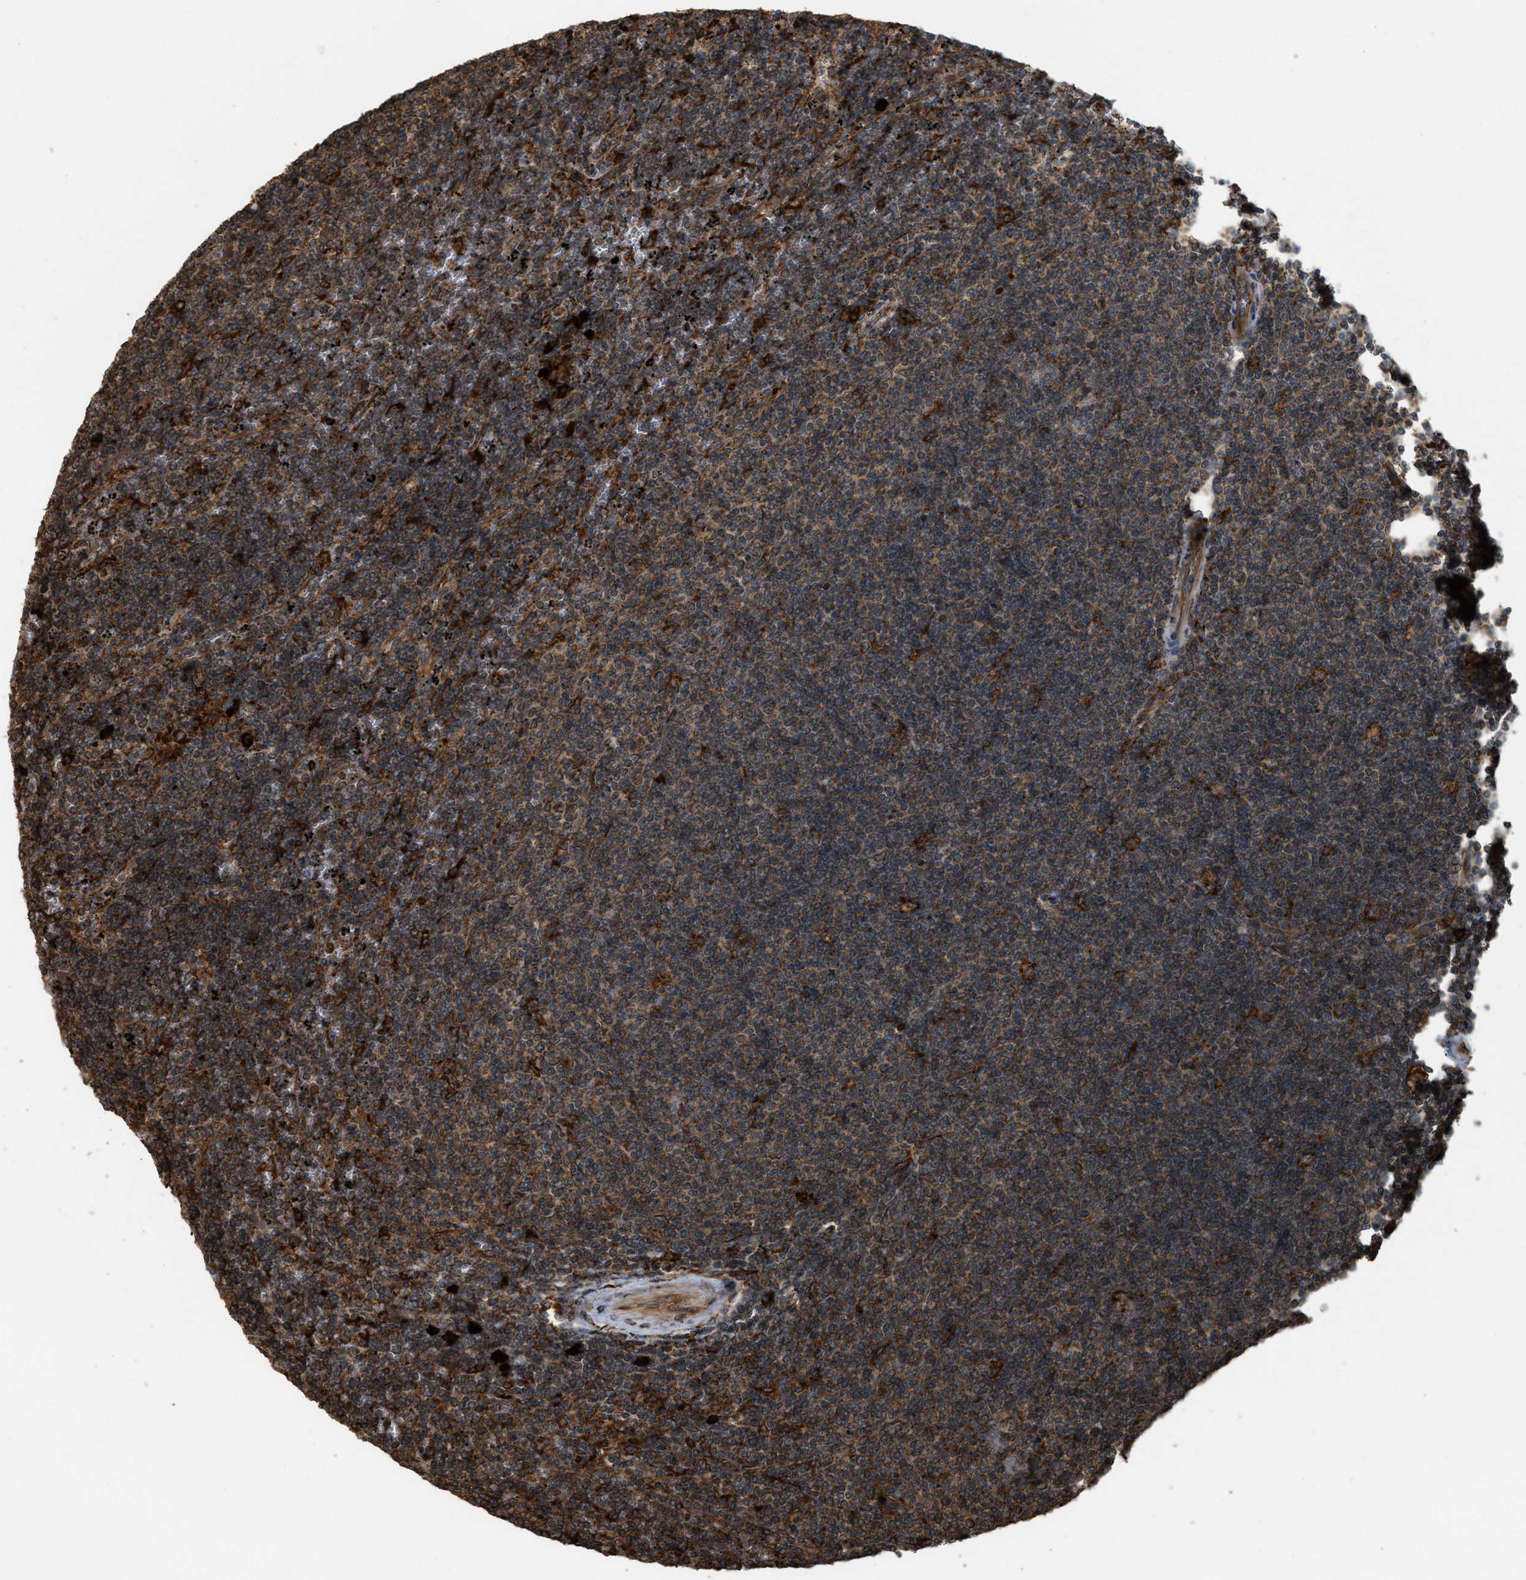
{"staining": {"intensity": "moderate", "quantity": ">75%", "location": "cytoplasmic/membranous"}, "tissue": "lymphoma", "cell_type": "Tumor cells", "image_type": "cancer", "snomed": [{"axis": "morphology", "description": "Malignant lymphoma, non-Hodgkin's type, Low grade"}, {"axis": "topography", "description": "Spleen"}], "caption": "Immunohistochemistry (DAB) staining of human malignant lymphoma, non-Hodgkin's type (low-grade) reveals moderate cytoplasmic/membranous protein positivity in approximately >75% of tumor cells.", "gene": "BAIAP2L1", "patient": {"sex": "female", "age": 50}}